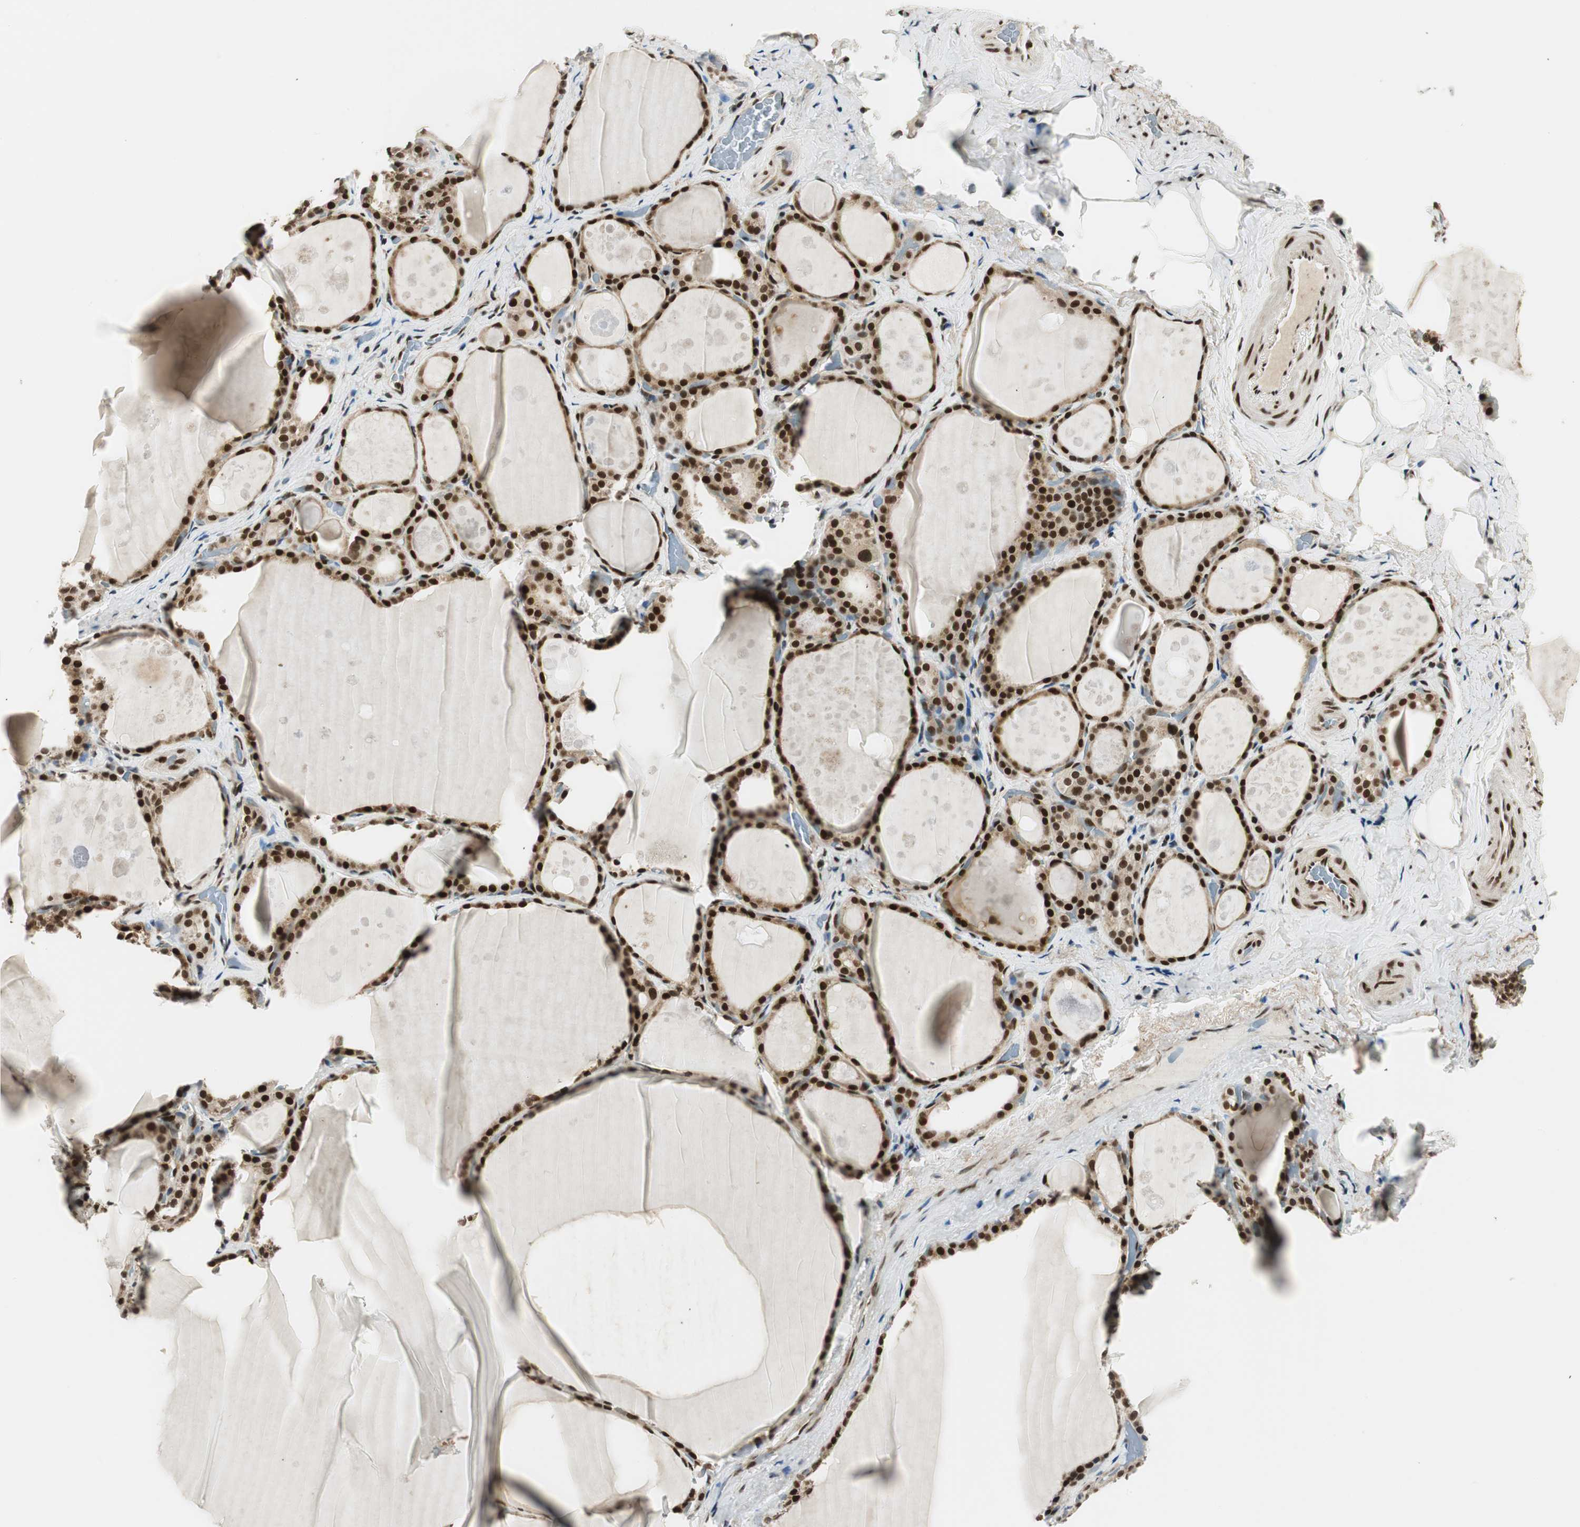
{"staining": {"intensity": "strong", "quantity": ">75%", "location": "nuclear"}, "tissue": "thyroid gland", "cell_type": "Glandular cells", "image_type": "normal", "snomed": [{"axis": "morphology", "description": "Normal tissue, NOS"}, {"axis": "topography", "description": "Thyroid gland"}], "caption": "The histopathology image demonstrates staining of normal thyroid gland, revealing strong nuclear protein staining (brown color) within glandular cells. (IHC, brightfield microscopy, high magnification).", "gene": "RING1", "patient": {"sex": "male", "age": 61}}